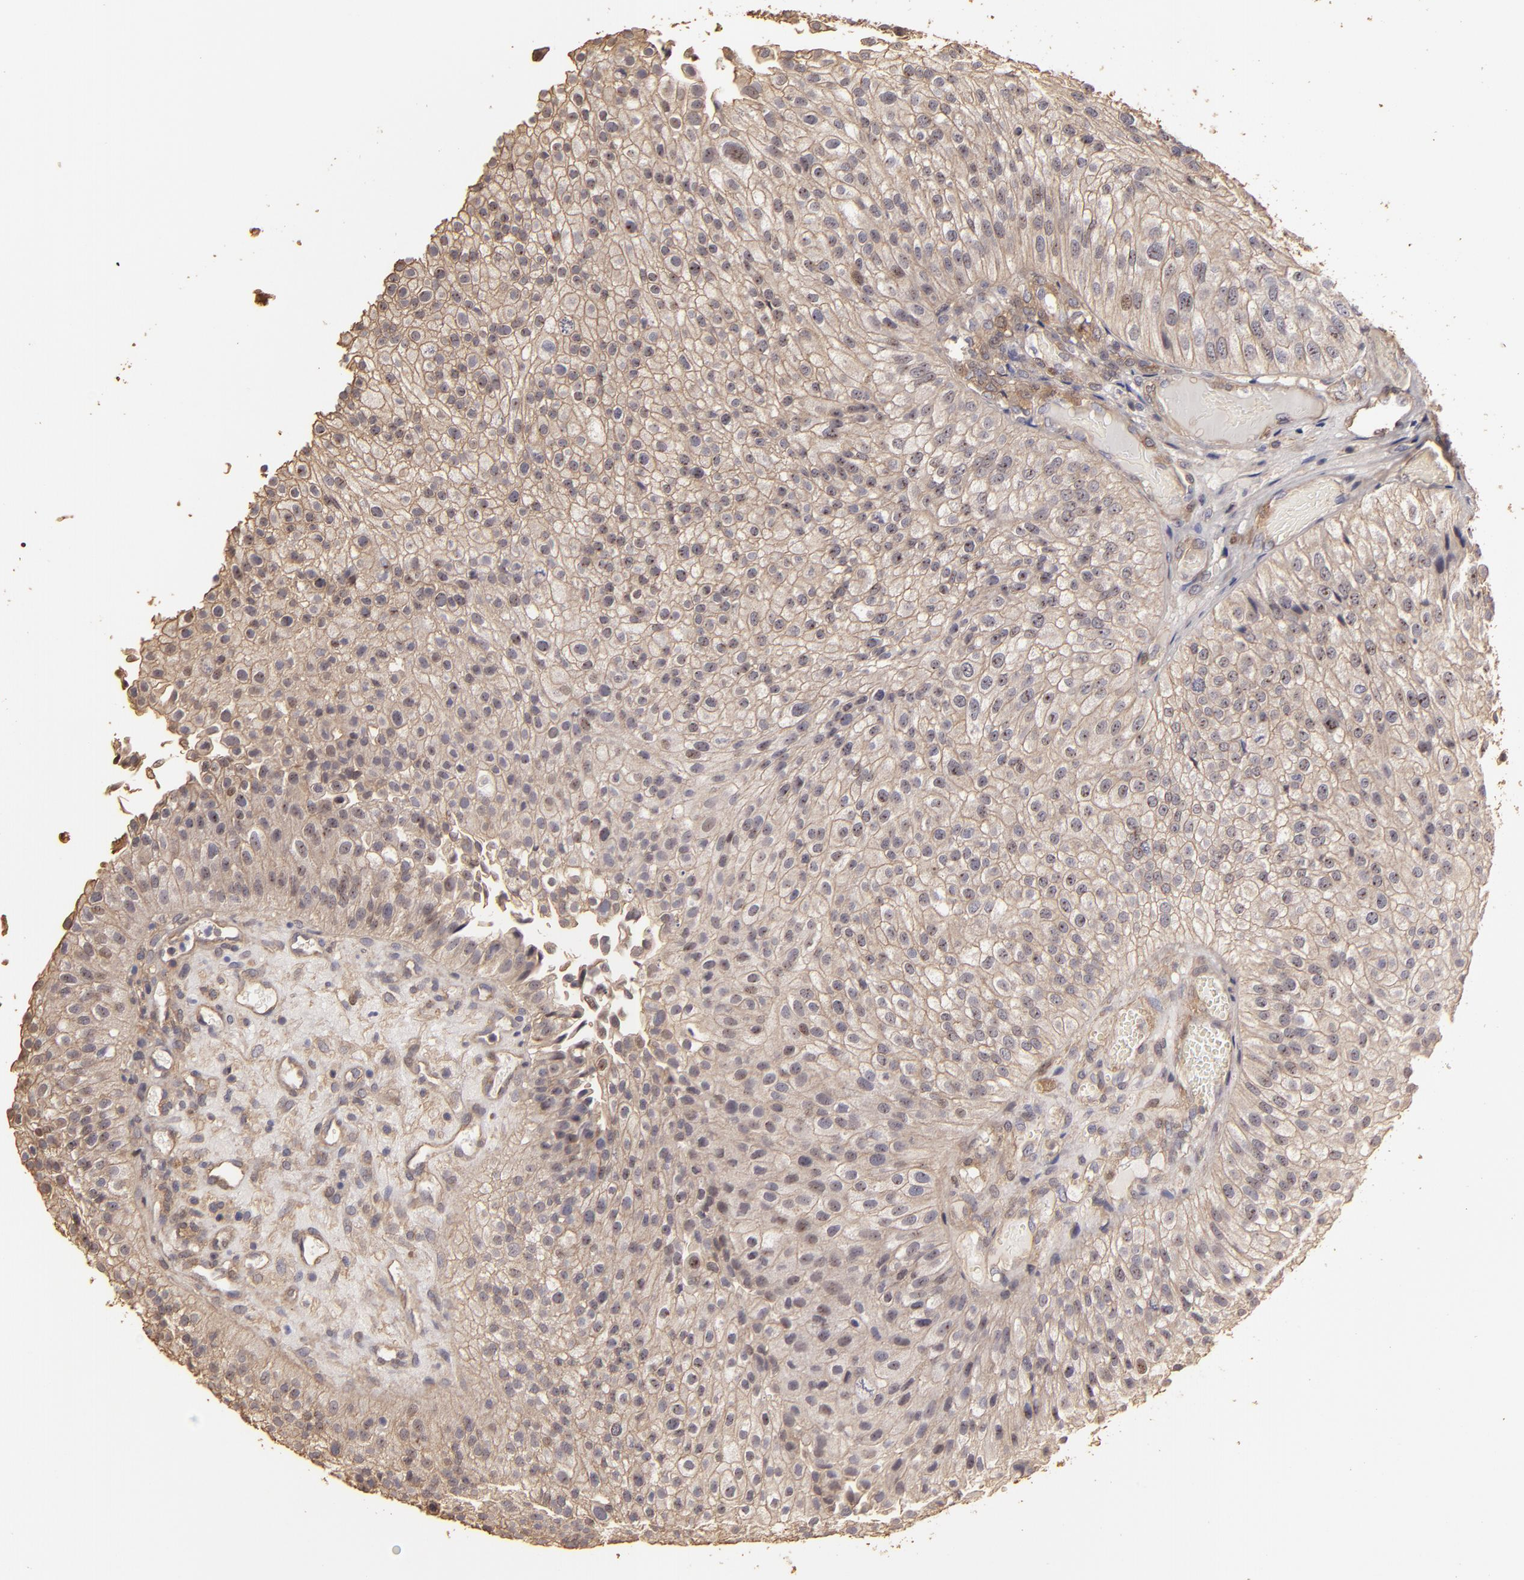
{"staining": {"intensity": "weak", "quantity": ">75%", "location": "cytoplasmic/membranous"}, "tissue": "urothelial cancer", "cell_type": "Tumor cells", "image_type": "cancer", "snomed": [{"axis": "morphology", "description": "Urothelial carcinoma, Low grade"}, {"axis": "topography", "description": "Urinary bladder"}], "caption": "Low-grade urothelial carcinoma was stained to show a protein in brown. There is low levels of weak cytoplasmic/membranous expression in approximately >75% of tumor cells.", "gene": "HSPB6", "patient": {"sex": "female", "age": 89}}